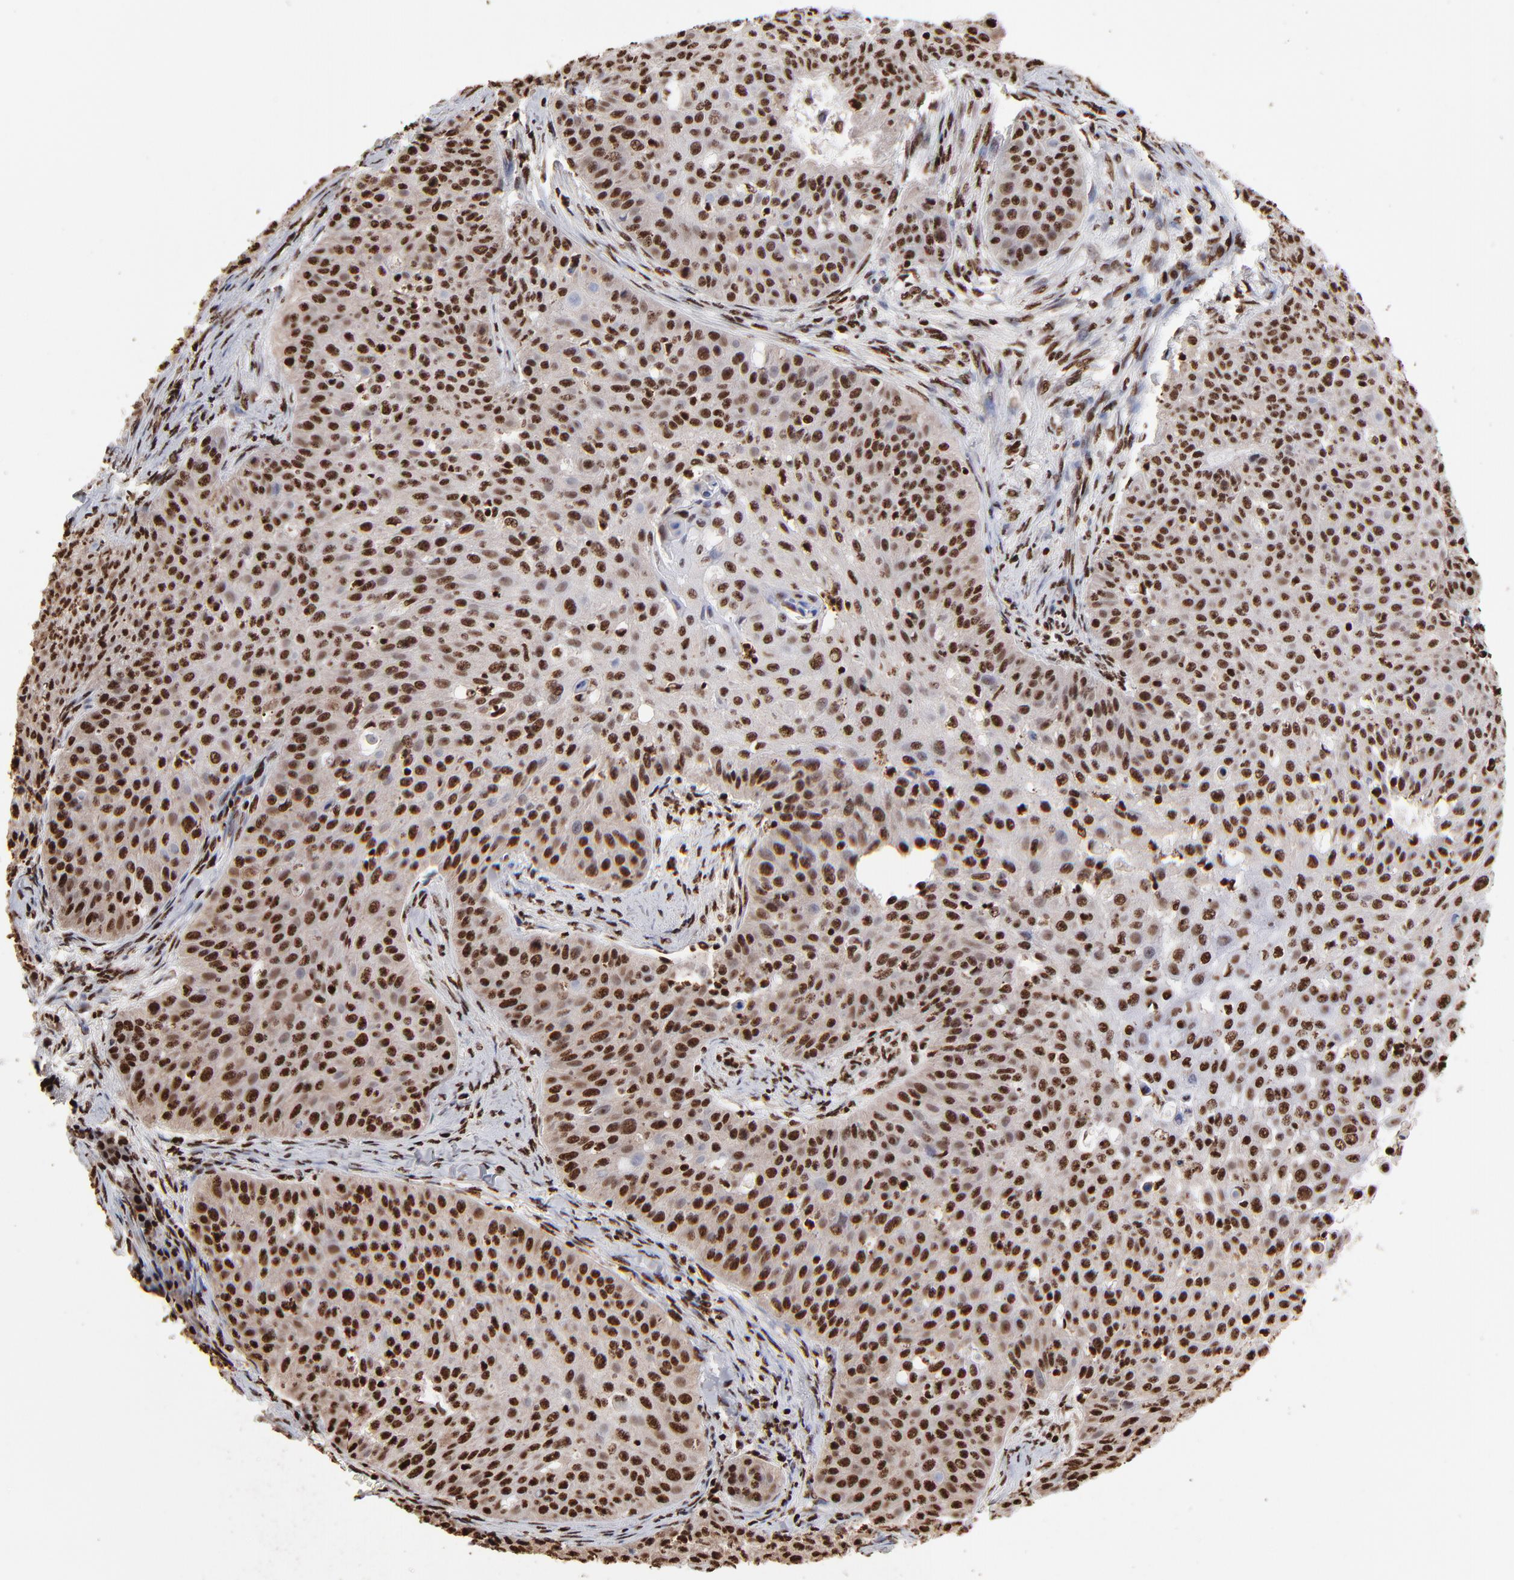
{"staining": {"intensity": "strong", "quantity": ">75%", "location": "nuclear"}, "tissue": "skin cancer", "cell_type": "Tumor cells", "image_type": "cancer", "snomed": [{"axis": "morphology", "description": "Squamous cell carcinoma, NOS"}, {"axis": "topography", "description": "Skin"}], "caption": "A histopathology image of skin squamous cell carcinoma stained for a protein demonstrates strong nuclear brown staining in tumor cells. (DAB (3,3'-diaminobenzidine) = brown stain, brightfield microscopy at high magnification).", "gene": "ZNF544", "patient": {"sex": "male", "age": 82}}